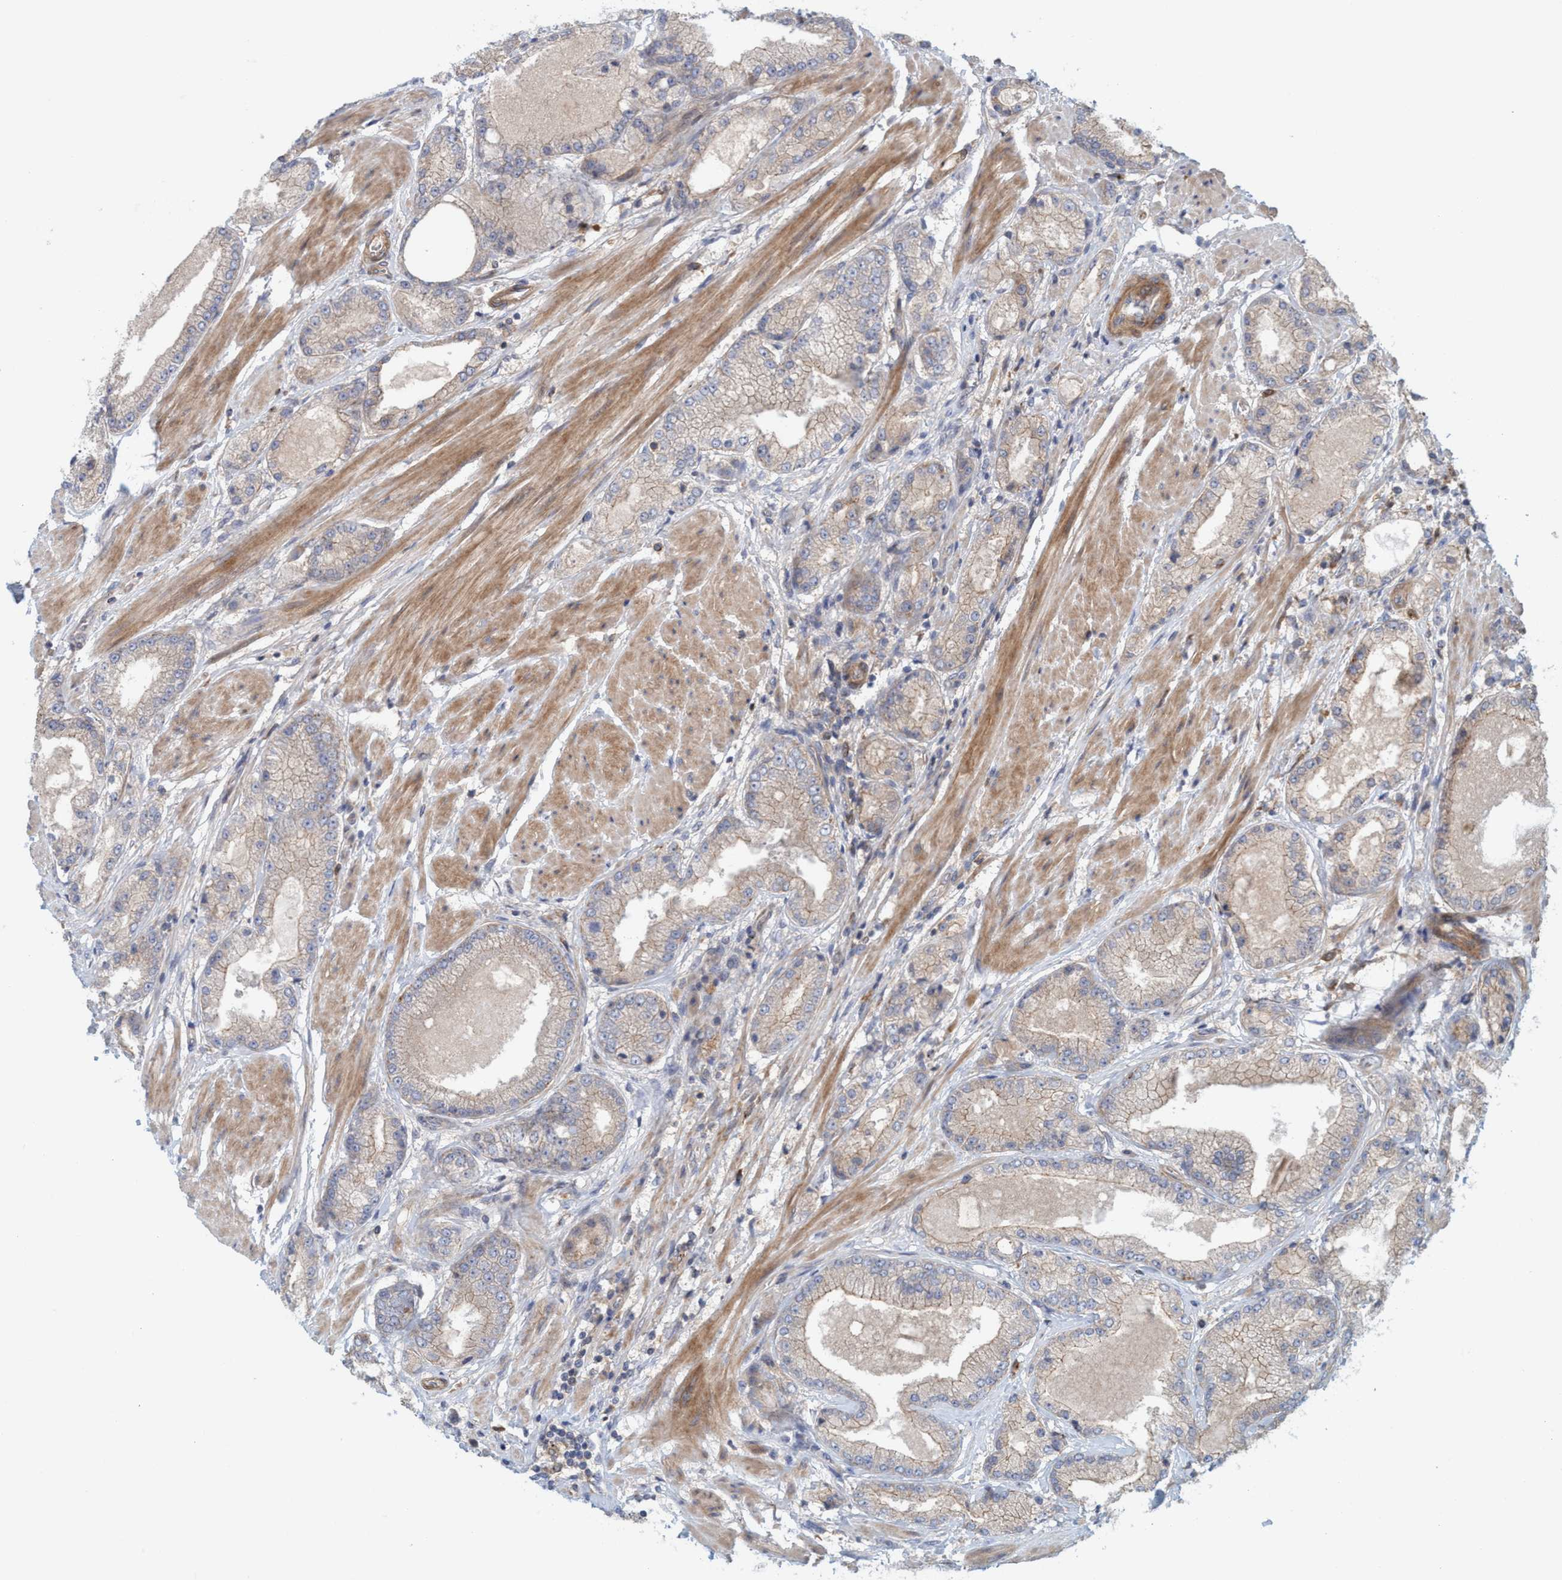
{"staining": {"intensity": "negative", "quantity": "none", "location": "none"}, "tissue": "prostate cancer", "cell_type": "Tumor cells", "image_type": "cancer", "snomed": [{"axis": "morphology", "description": "Adenocarcinoma, High grade"}, {"axis": "topography", "description": "Prostate"}], "caption": "Adenocarcinoma (high-grade) (prostate) stained for a protein using IHC exhibits no expression tumor cells.", "gene": "SPECC1", "patient": {"sex": "male", "age": 50}}